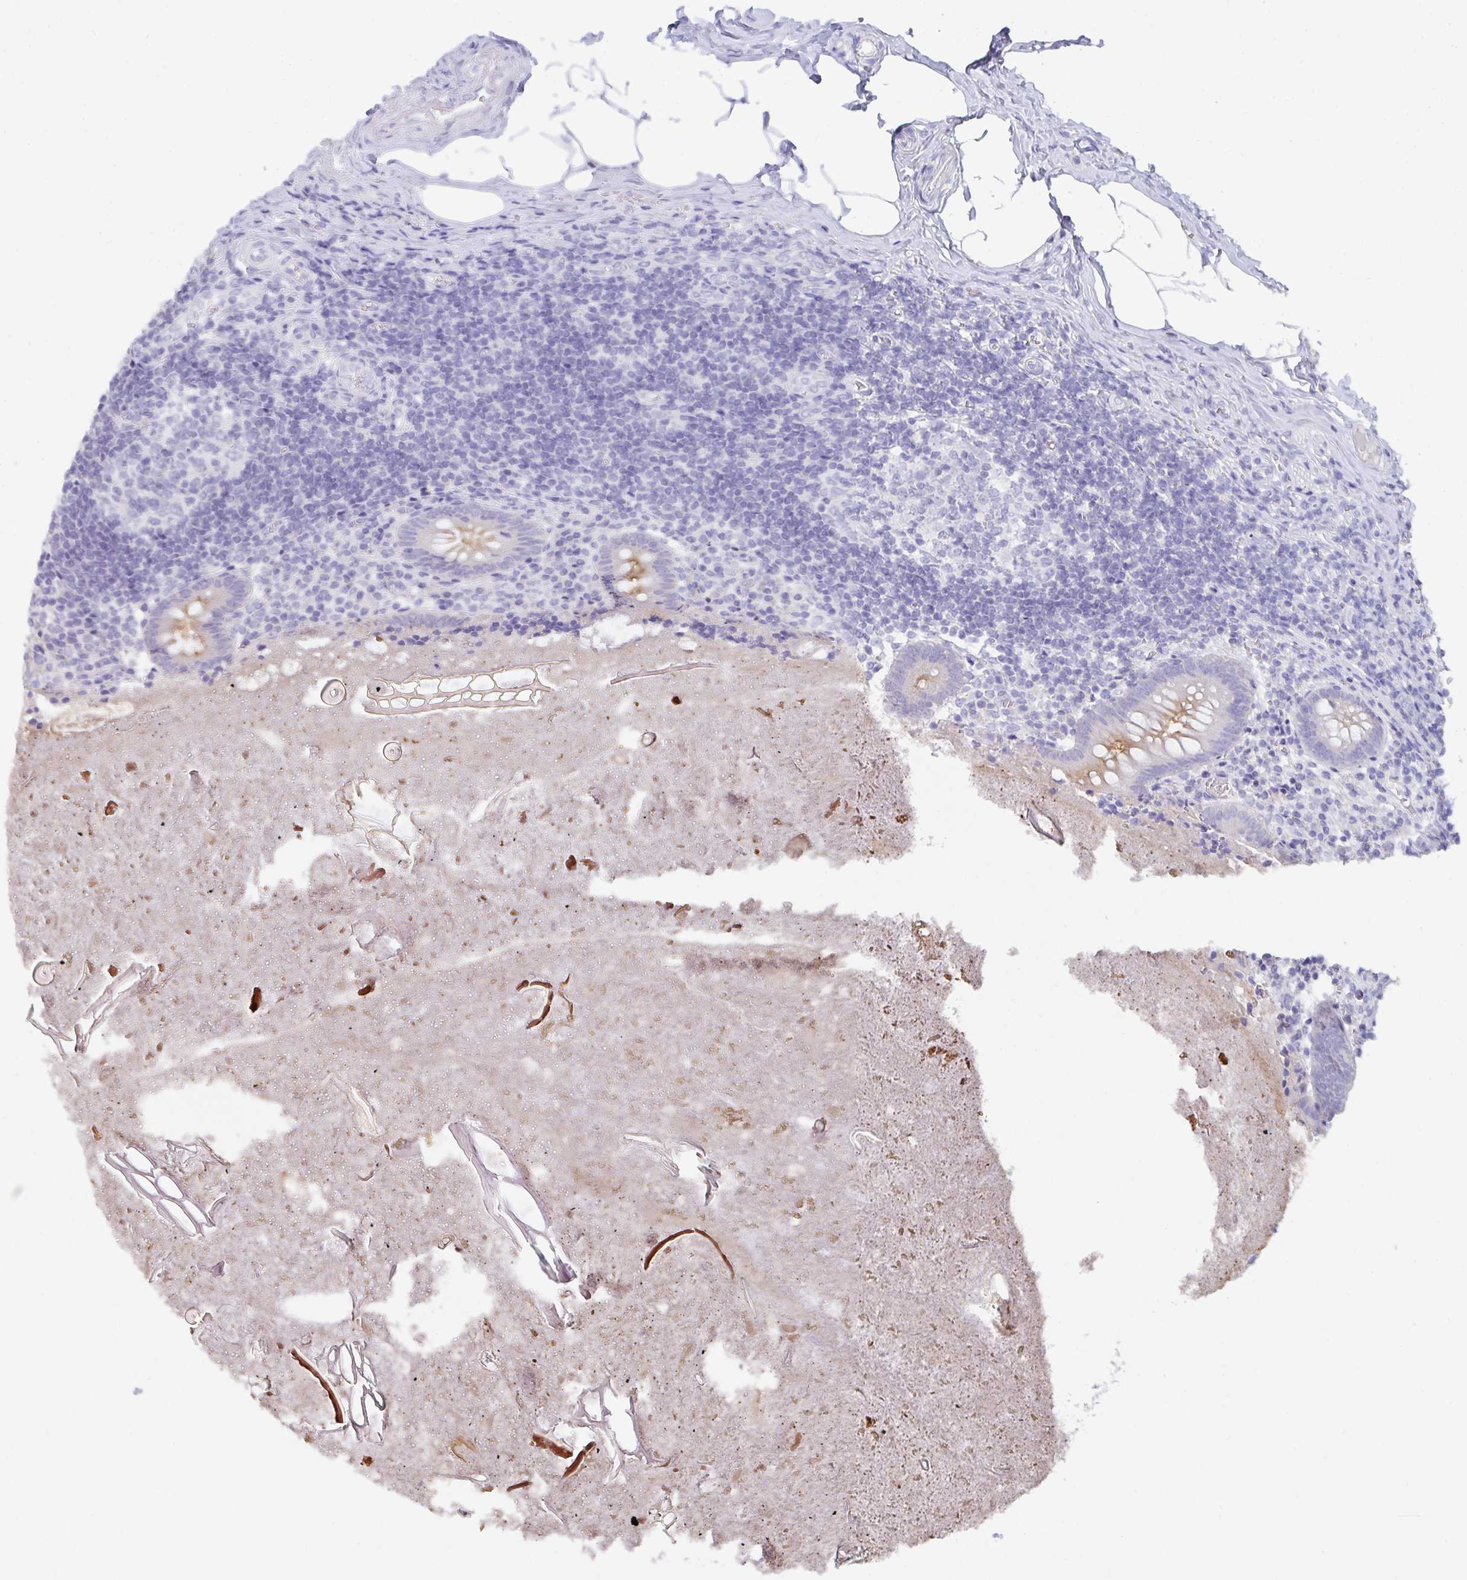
{"staining": {"intensity": "moderate", "quantity": "<25%", "location": "cytoplasmic/membranous"}, "tissue": "appendix", "cell_type": "Glandular cells", "image_type": "normal", "snomed": [{"axis": "morphology", "description": "Normal tissue, NOS"}, {"axis": "topography", "description": "Appendix"}], "caption": "Appendix stained with DAB immunohistochemistry (IHC) demonstrates low levels of moderate cytoplasmic/membranous staining in approximately <25% of glandular cells. (IHC, brightfield microscopy, high magnification).", "gene": "SLC44A4", "patient": {"sex": "female", "age": 17}}